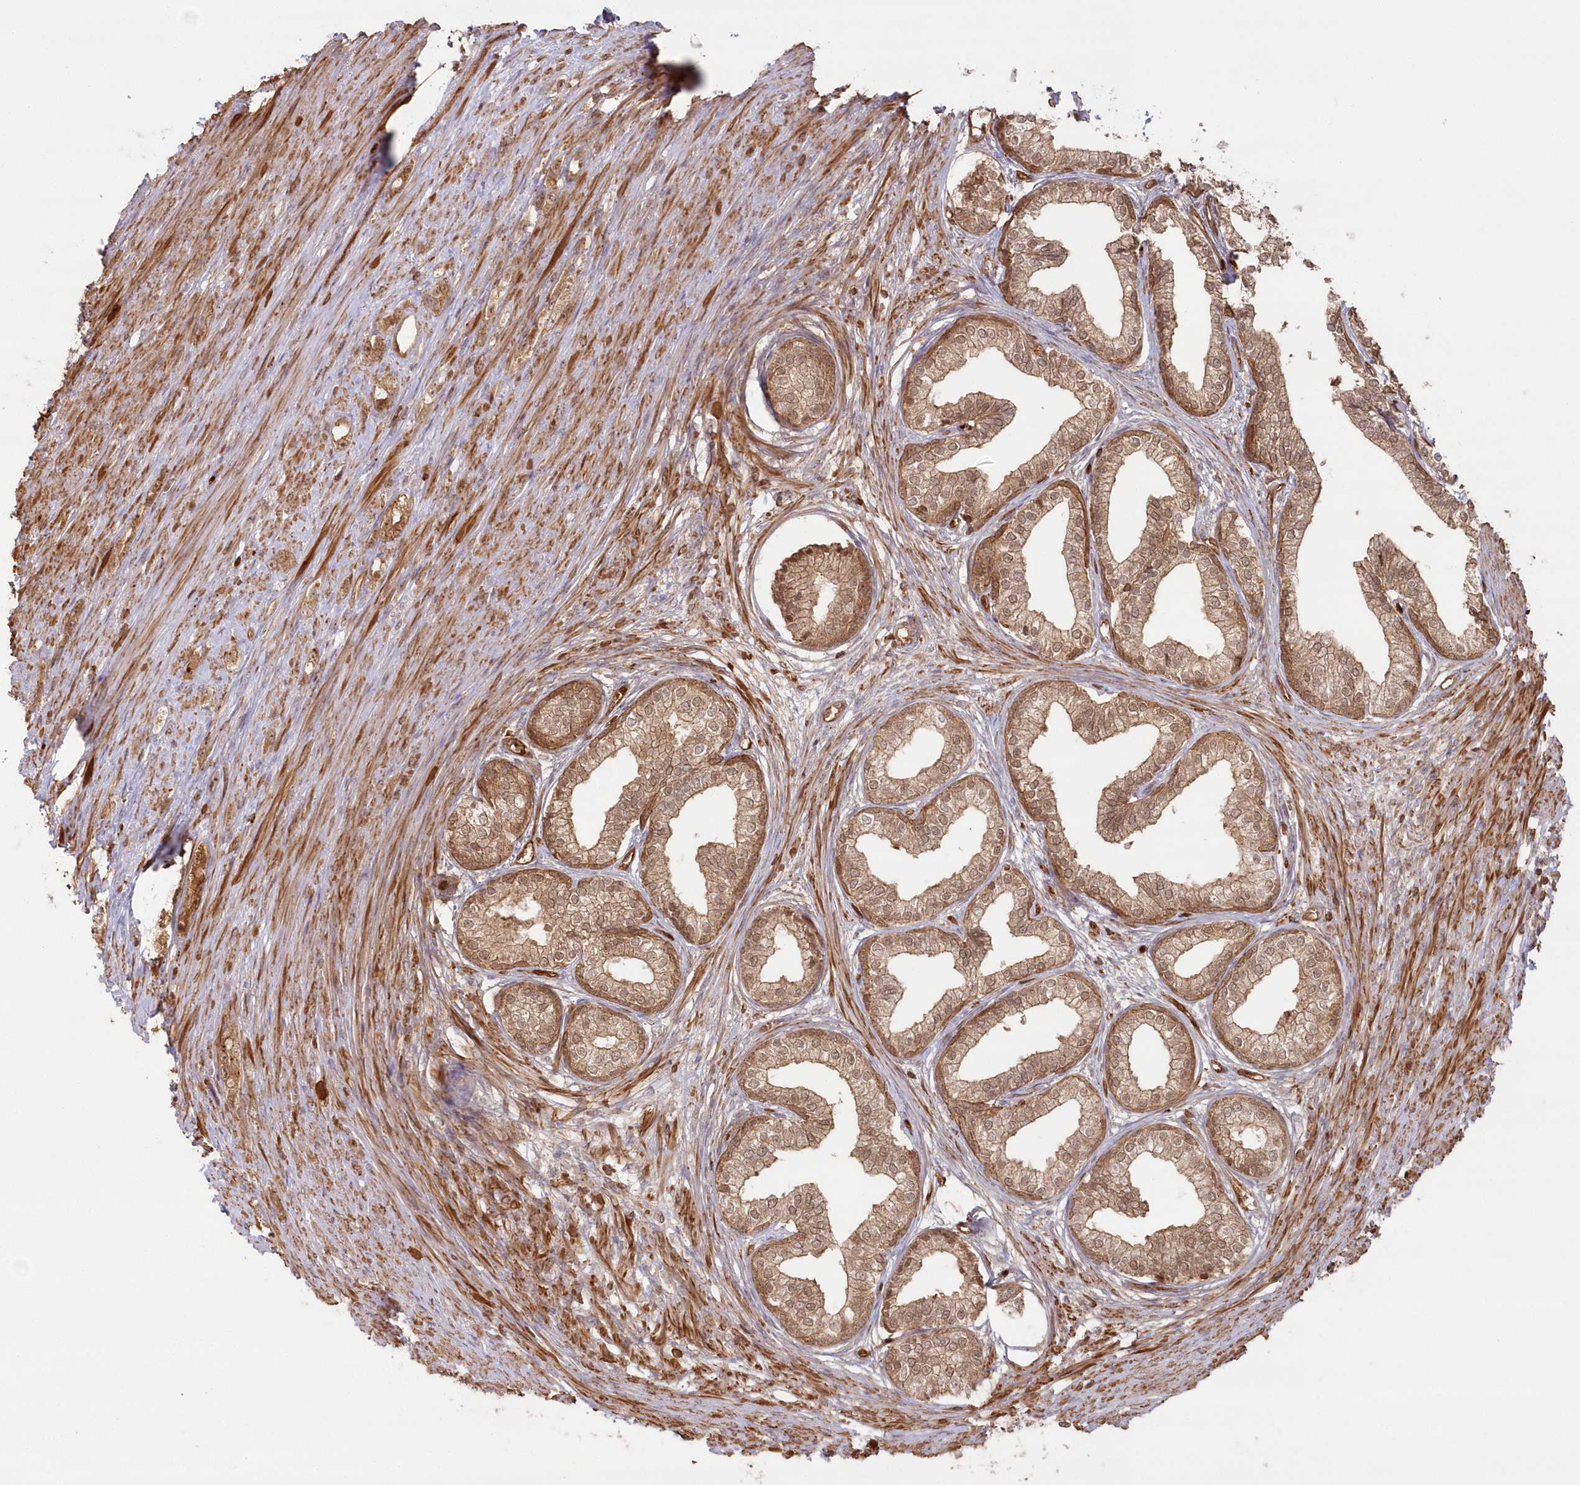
{"staining": {"intensity": "moderate", "quantity": ">75%", "location": "cytoplasmic/membranous,nuclear"}, "tissue": "prostate cancer", "cell_type": "Tumor cells", "image_type": "cancer", "snomed": [{"axis": "morphology", "description": "Adenocarcinoma, High grade"}, {"axis": "topography", "description": "Prostate"}], "caption": "DAB immunohistochemical staining of human high-grade adenocarcinoma (prostate) shows moderate cytoplasmic/membranous and nuclear protein expression in approximately >75% of tumor cells. (DAB (3,3'-diaminobenzidine) = brown stain, brightfield microscopy at high magnification).", "gene": "RGCC", "patient": {"sex": "male", "age": 63}}